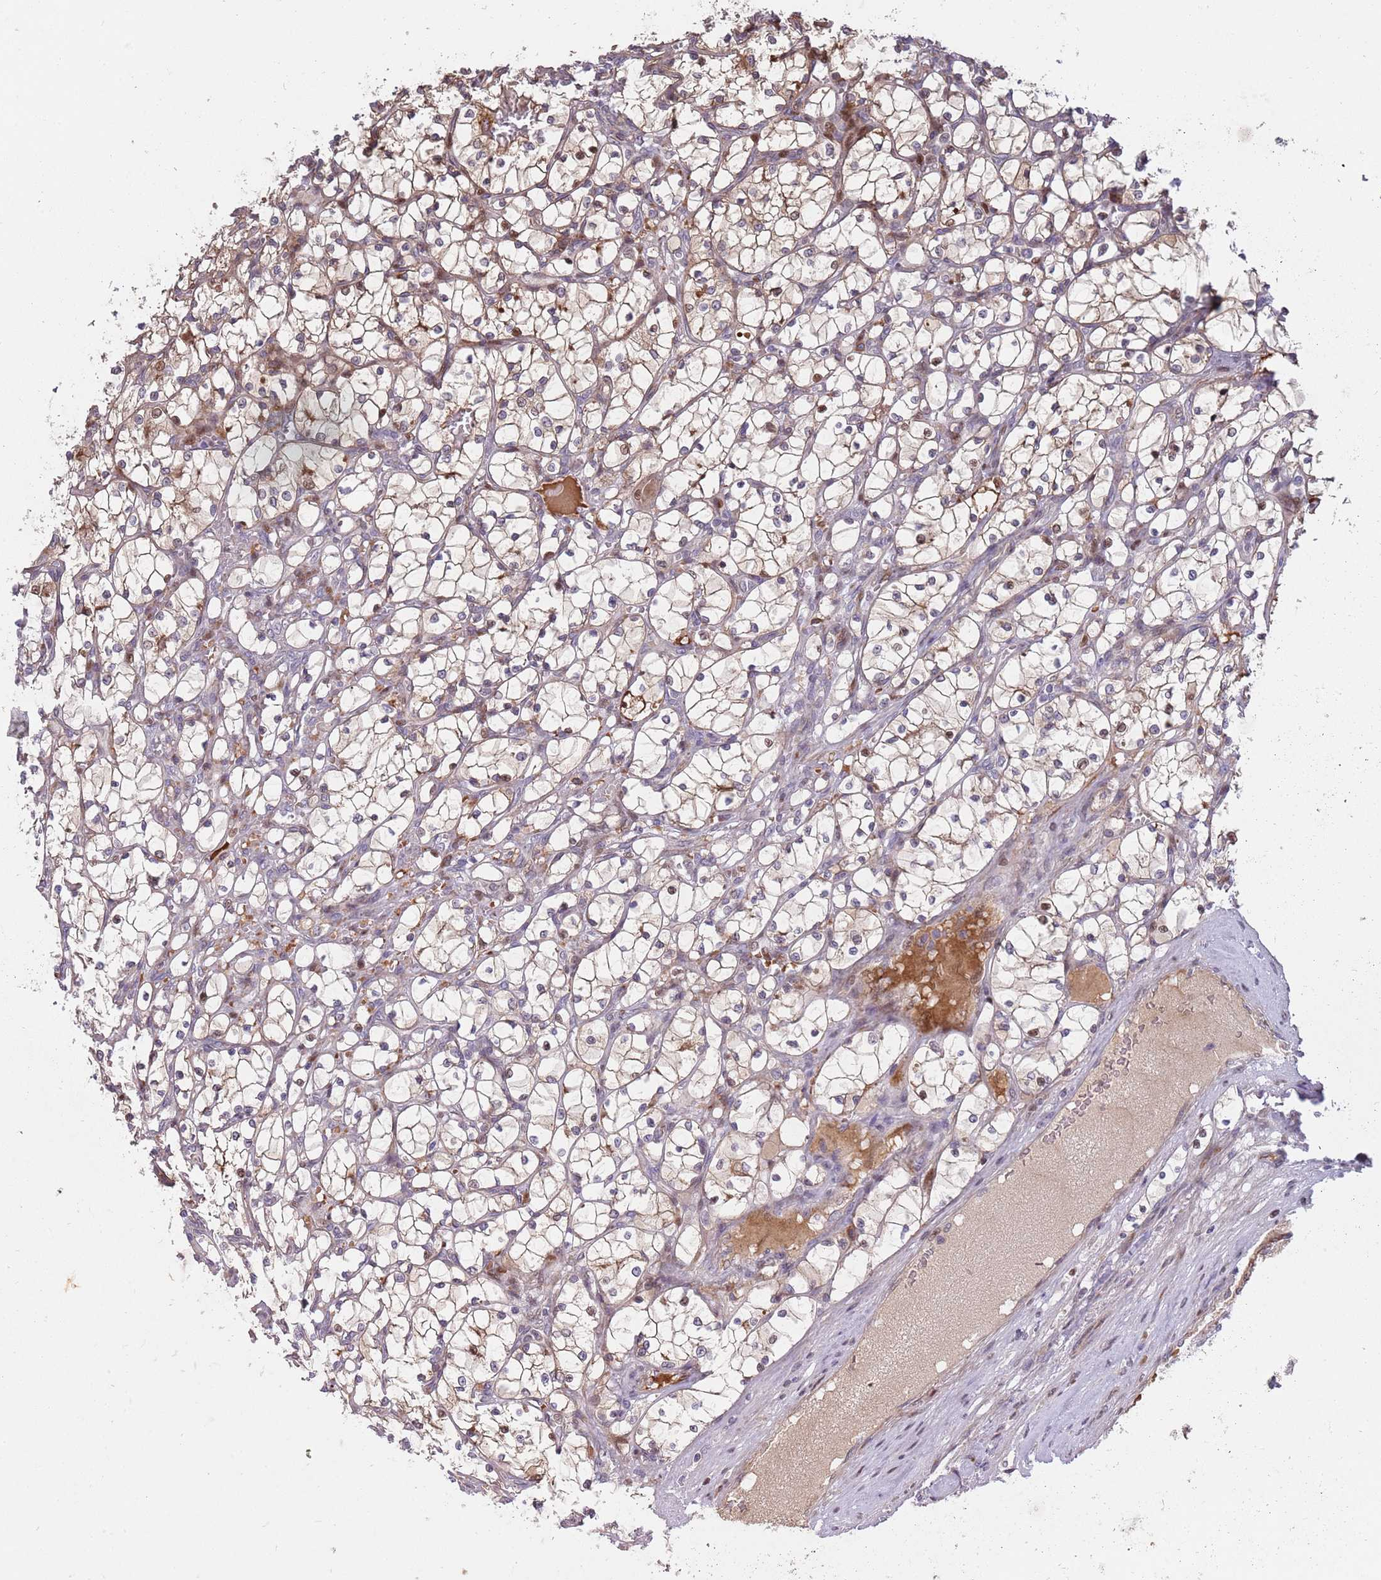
{"staining": {"intensity": "moderate", "quantity": "<25%", "location": "nuclear"}, "tissue": "renal cancer", "cell_type": "Tumor cells", "image_type": "cancer", "snomed": [{"axis": "morphology", "description": "Adenocarcinoma, NOS"}, {"axis": "topography", "description": "Kidney"}], "caption": "Immunohistochemistry (IHC) histopathology image of human renal cancer (adenocarcinoma) stained for a protein (brown), which exhibits low levels of moderate nuclear positivity in about <25% of tumor cells.", "gene": "SYNDIG1L", "patient": {"sex": "female", "age": 69}}